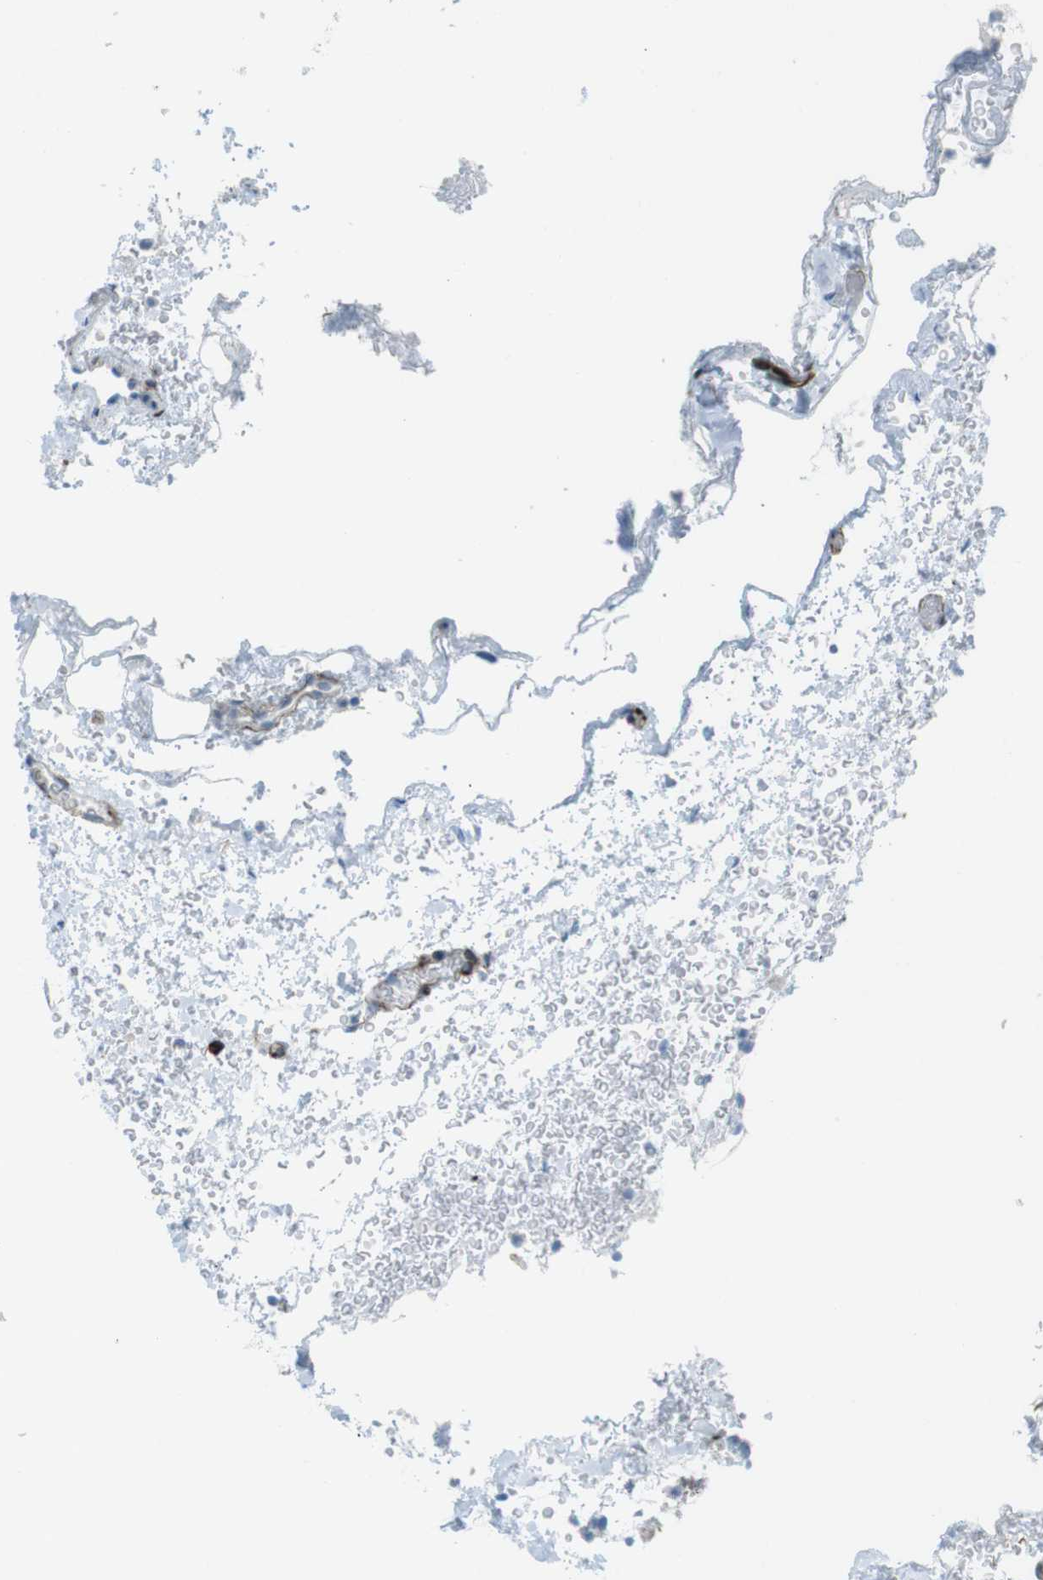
{"staining": {"intensity": "negative", "quantity": "none", "location": "none"}, "tissue": "renal cancer", "cell_type": "Tumor cells", "image_type": "cancer", "snomed": [{"axis": "morphology", "description": "Normal tissue, NOS"}, {"axis": "morphology", "description": "Adenocarcinoma, NOS"}, {"axis": "topography", "description": "Kidney"}], "caption": "Protein analysis of adenocarcinoma (renal) reveals no significant expression in tumor cells.", "gene": "TUBB2A", "patient": {"sex": "female", "age": 72}}